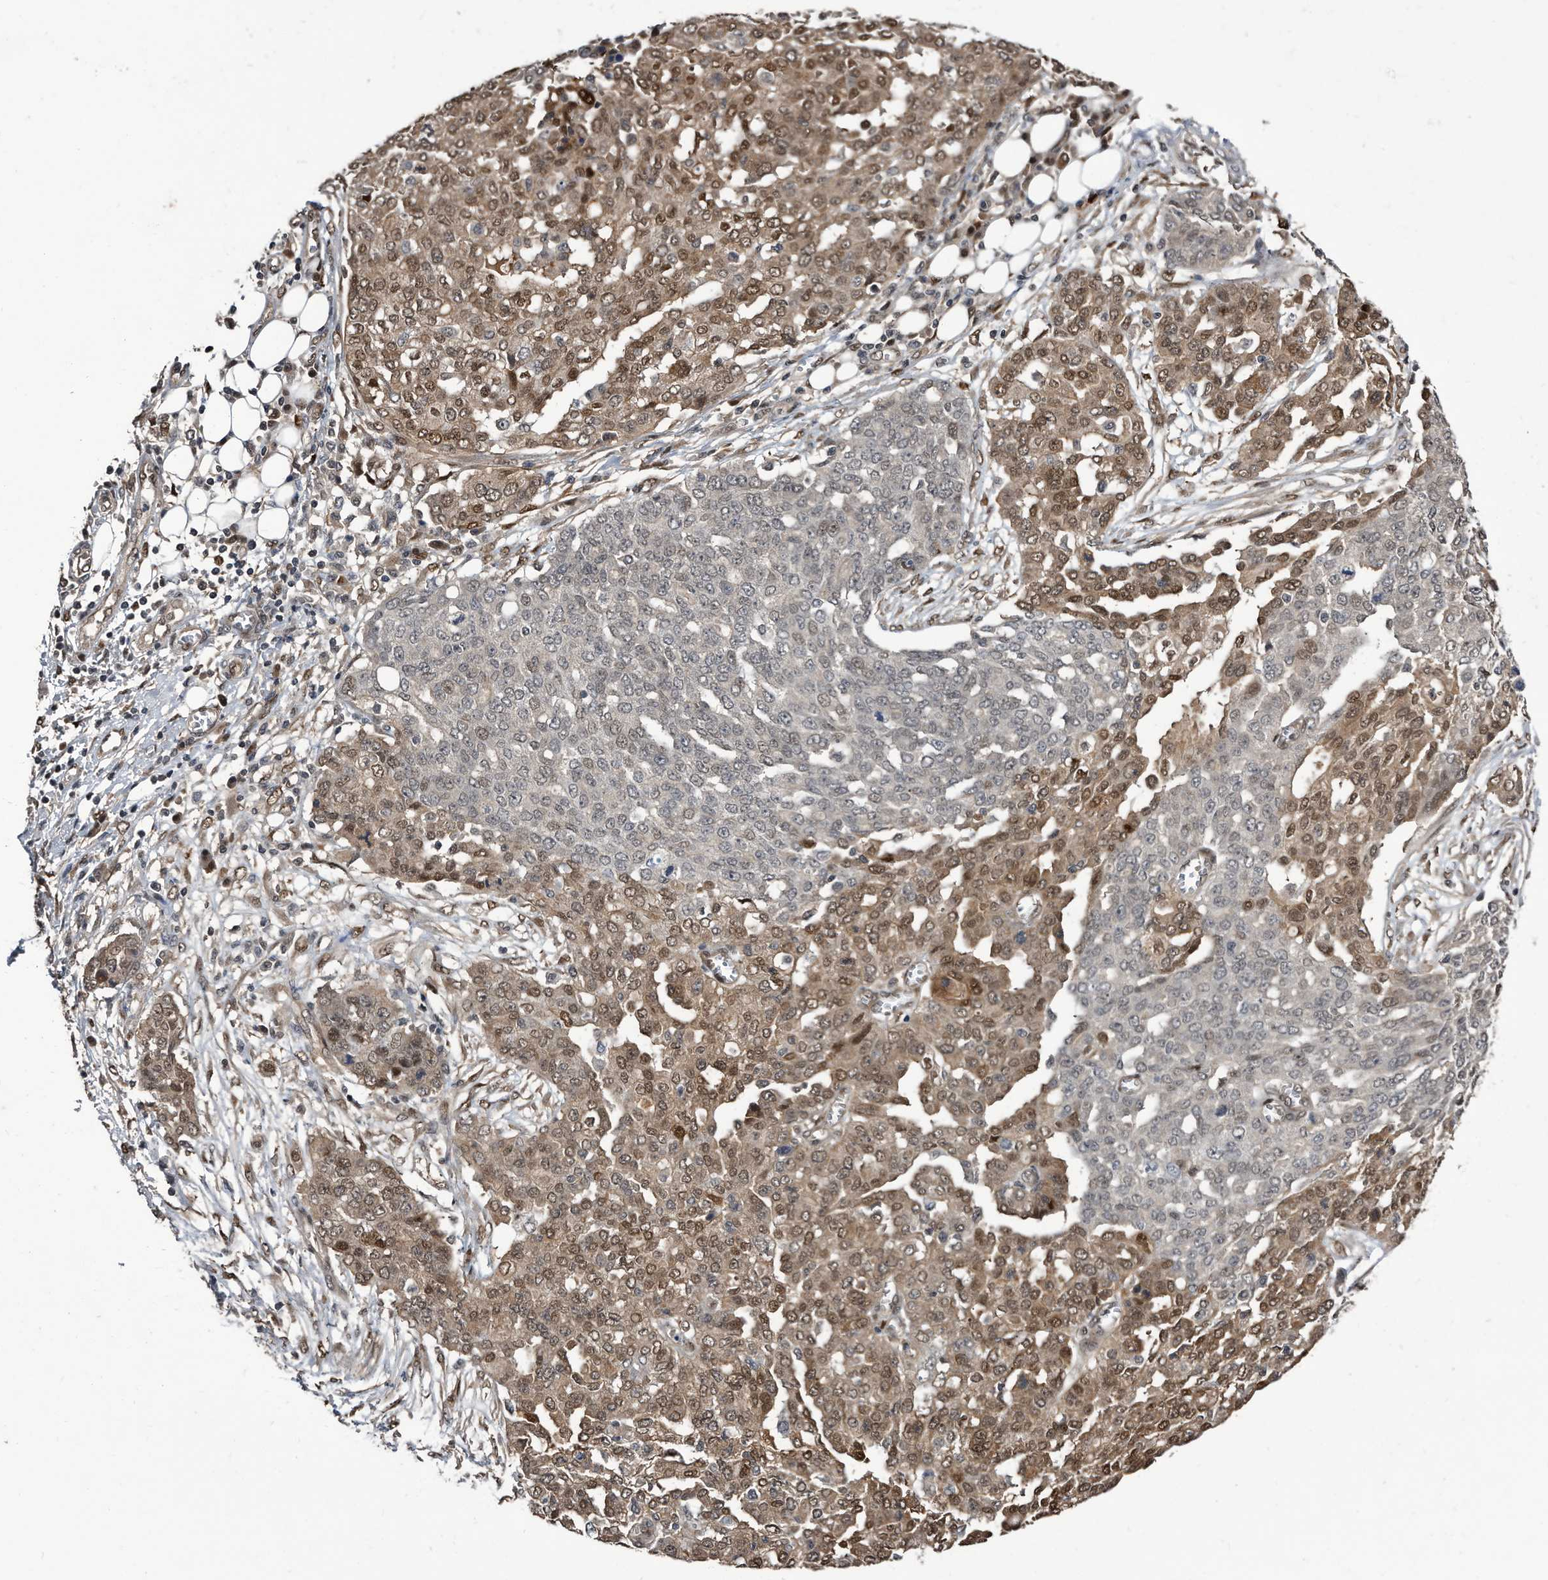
{"staining": {"intensity": "moderate", "quantity": ">75%", "location": "cytoplasmic/membranous,nuclear"}, "tissue": "ovarian cancer", "cell_type": "Tumor cells", "image_type": "cancer", "snomed": [{"axis": "morphology", "description": "Cystadenocarcinoma, serous, NOS"}, {"axis": "topography", "description": "Soft tissue"}, {"axis": "topography", "description": "Ovary"}], "caption": "This is an image of immunohistochemistry (IHC) staining of ovarian cancer (serous cystadenocarcinoma), which shows moderate positivity in the cytoplasmic/membranous and nuclear of tumor cells.", "gene": "RAD23B", "patient": {"sex": "female", "age": 57}}